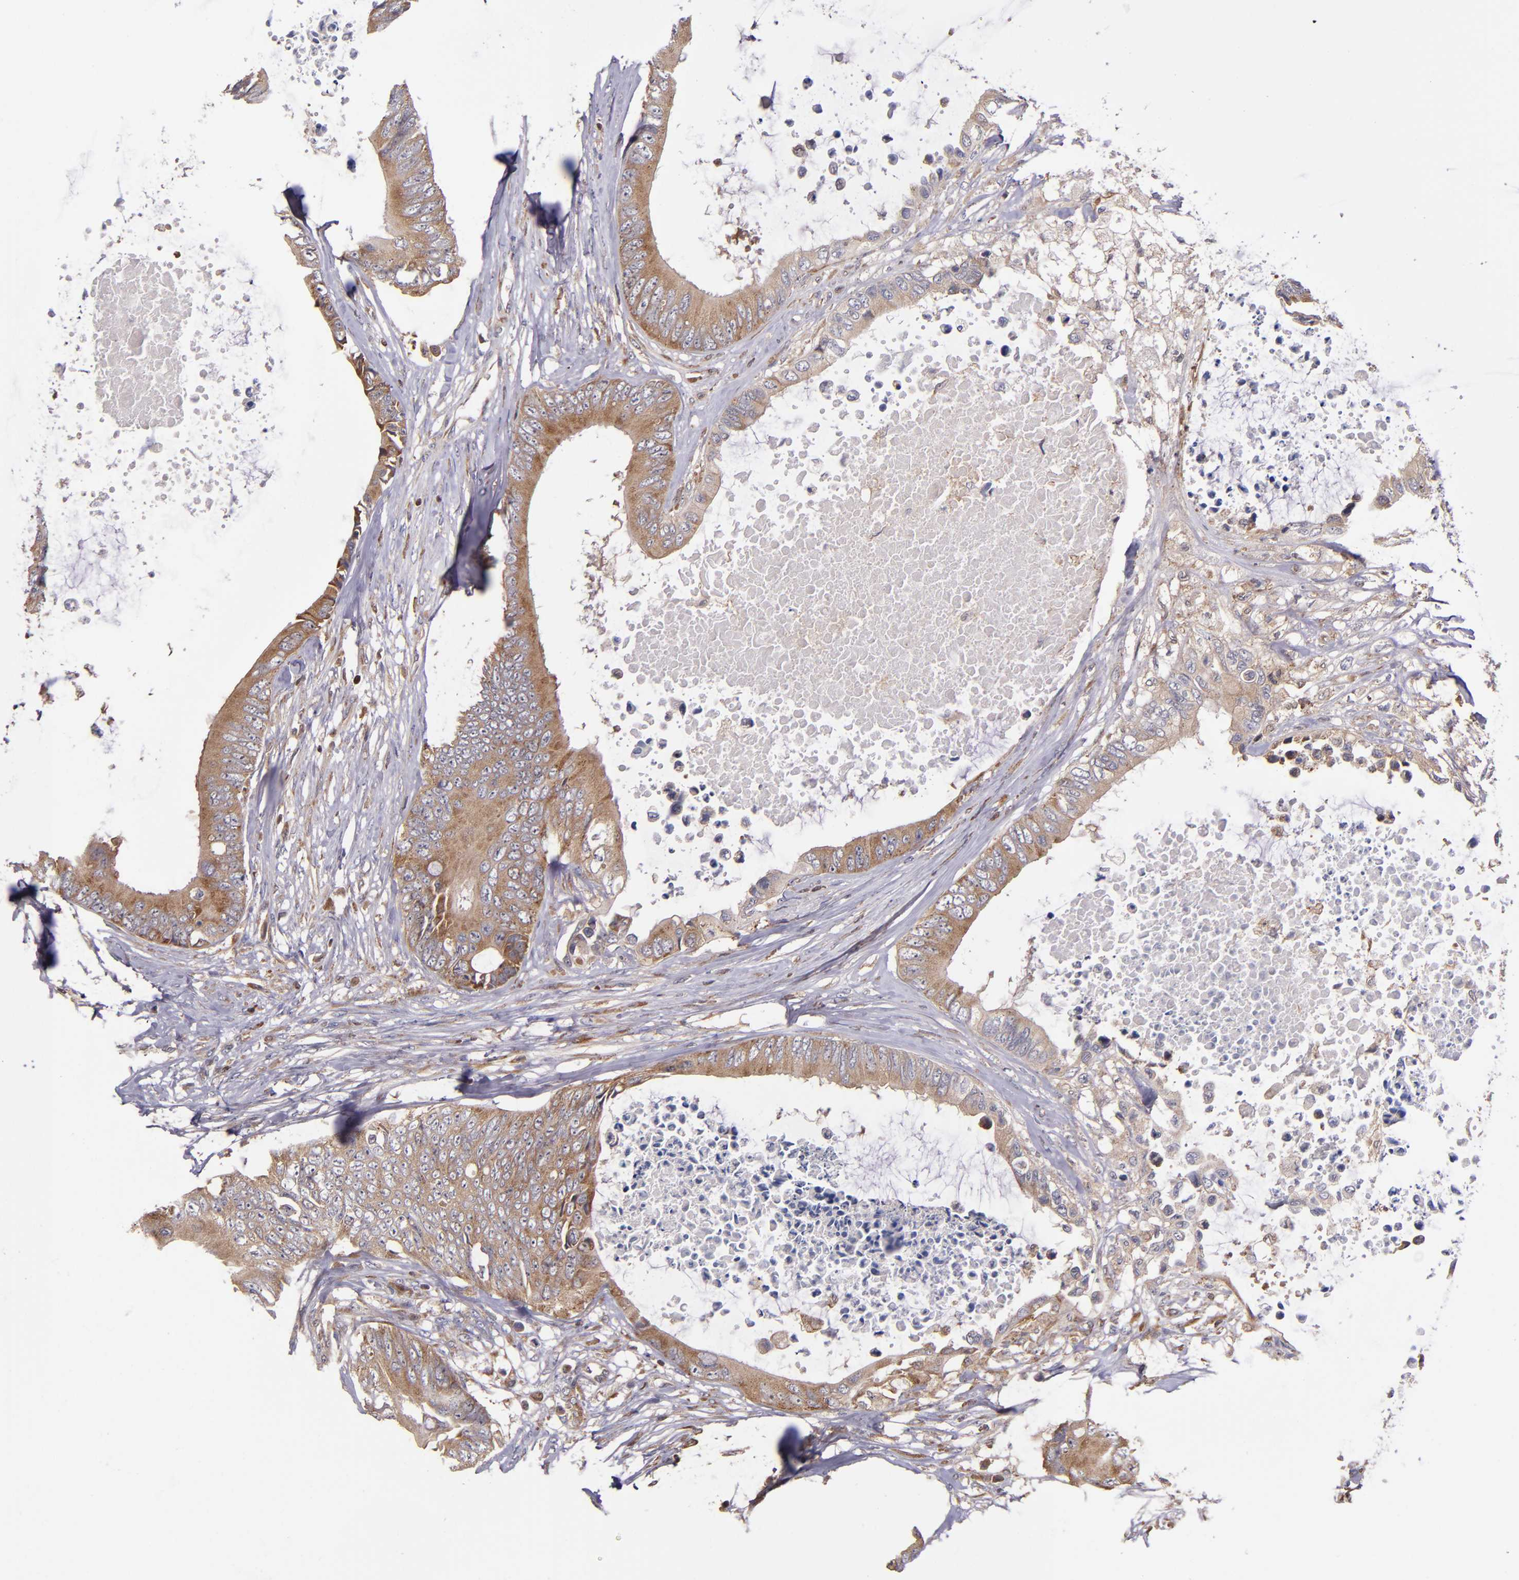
{"staining": {"intensity": "moderate", "quantity": ">75%", "location": "cytoplasmic/membranous"}, "tissue": "colorectal cancer", "cell_type": "Tumor cells", "image_type": "cancer", "snomed": [{"axis": "morphology", "description": "Normal tissue, NOS"}, {"axis": "morphology", "description": "Adenocarcinoma, NOS"}, {"axis": "topography", "description": "Rectum"}, {"axis": "topography", "description": "Peripheral nerve tissue"}], "caption": "Protein expression analysis of colorectal adenocarcinoma reveals moderate cytoplasmic/membranous positivity in about >75% of tumor cells.", "gene": "EIF4ENIF1", "patient": {"sex": "female", "age": 77}}